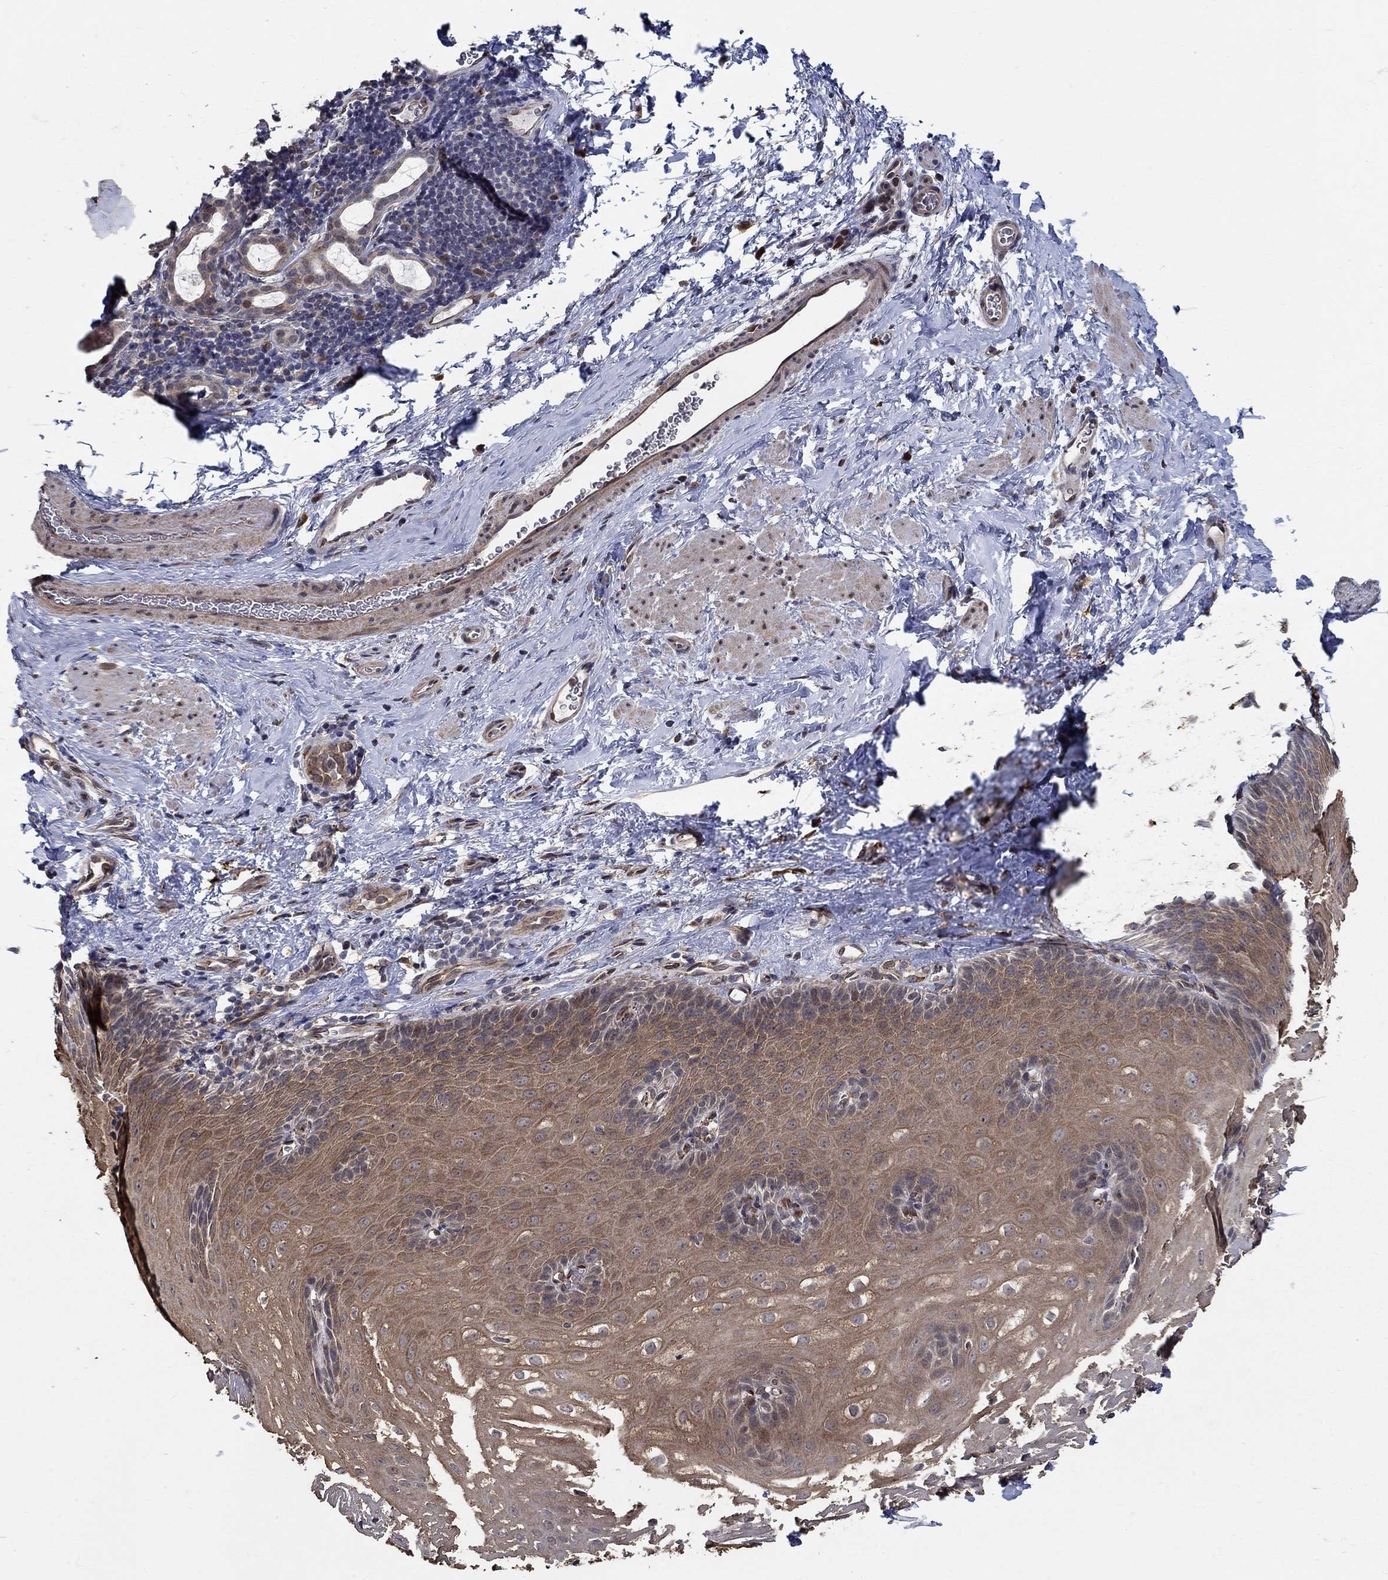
{"staining": {"intensity": "moderate", "quantity": ">75%", "location": "cytoplasmic/membranous"}, "tissue": "esophagus", "cell_type": "Squamous epithelial cells", "image_type": "normal", "snomed": [{"axis": "morphology", "description": "Normal tissue, NOS"}, {"axis": "topography", "description": "Esophagus"}], "caption": "Immunohistochemistry staining of benign esophagus, which shows medium levels of moderate cytoplasmic/membranous staining in about >75% of squamous epithelial cells indicating moderate cytoplasmic/membranous protein expression. The staining was performed using DAB (3,3'-diaminobenzidine) (brown) for protein detection and nuclei were counterstained in hematoxylin (blue).", "gene": "ZNF594", "patient": {"sex": "male", "age": 64}}